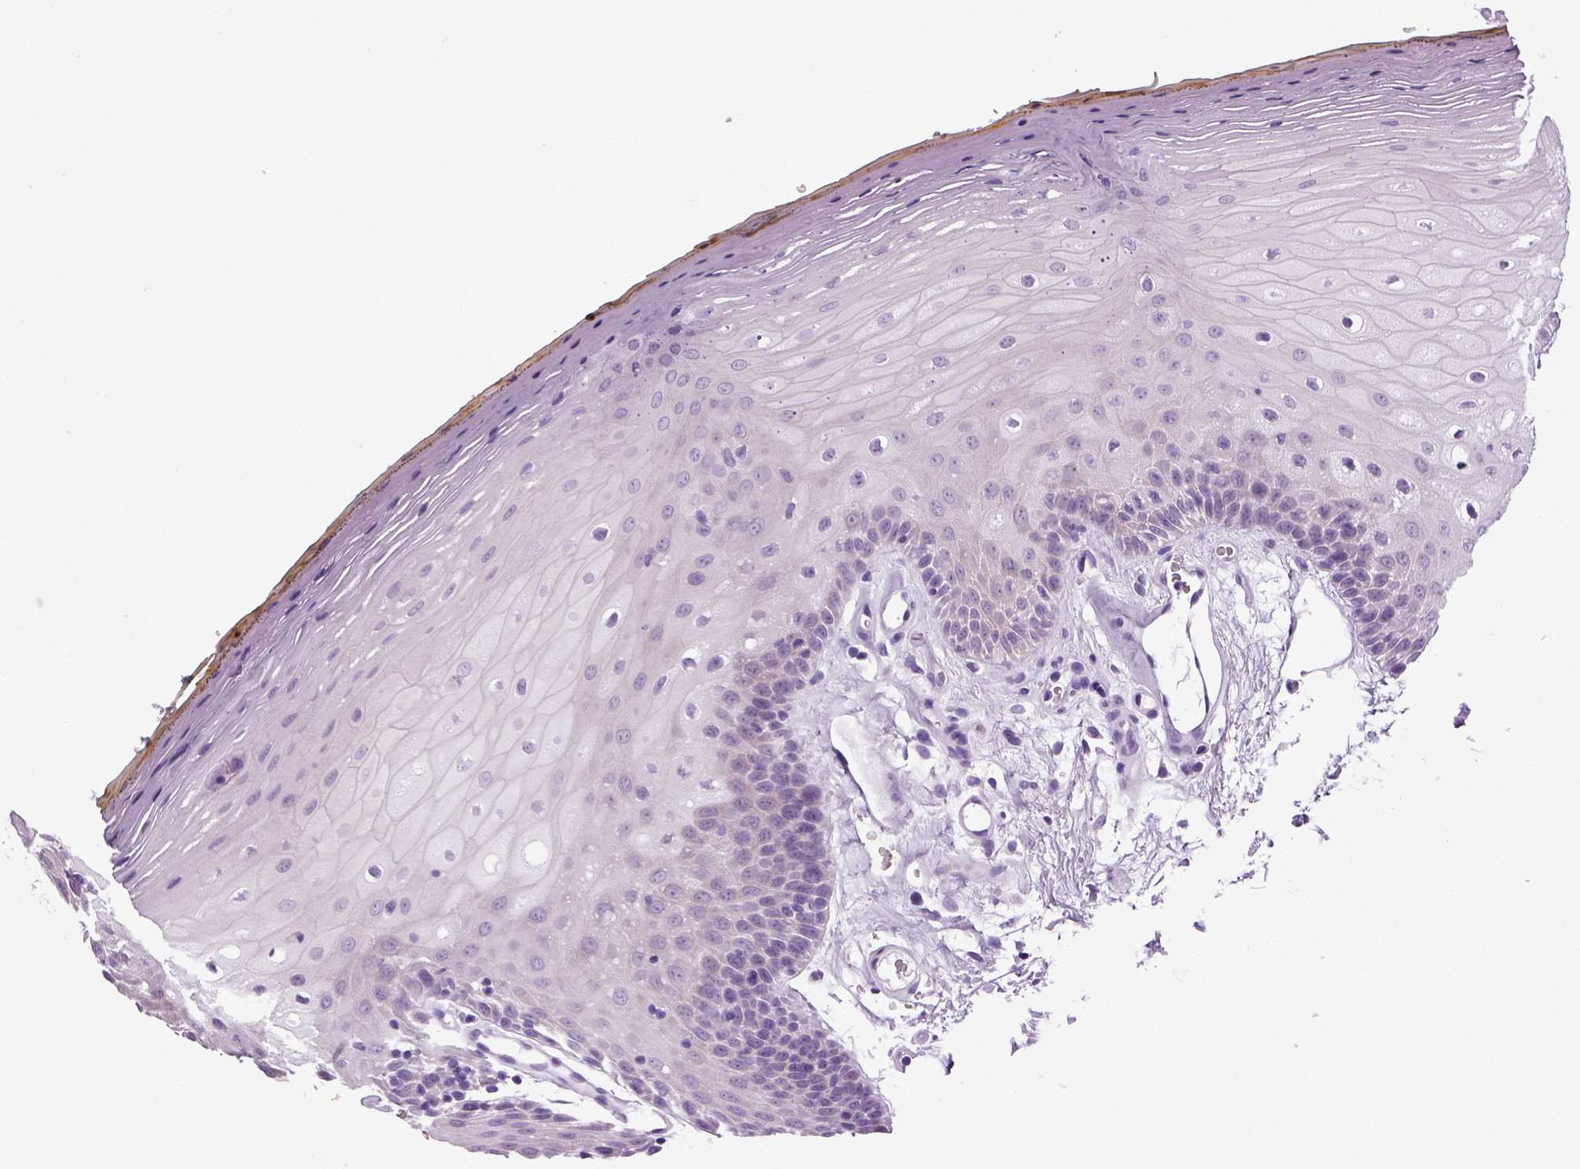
{"staining": {"intensity": "negative", "quantity": "none", "location": "none"}, "tissue": "oral mucosa", "cell_type": "Squamous epithelial cells", "image_type": "normal", "snomed": [{"axis": "morphology", "description": "Normal tissue, NOS"}, {"axis": "morphology", "description": "Squamous cell carcinoma, NOS"}, {"axis": "topography", "description": "Oral tissue"}, {"axis": "topography", "description": "Head-Neck"}], "caption": "Squamous epithelial cells are negative for protein expression in unremarkable human oral mucosa. The staining was performed using DAB to visualize the protein expression in brown, while the nuclei were stained in blue with hematoxylin (Magnification: 20x).", "gene": "HMCN2", "patient": {"sex": "male", "age": 52}}